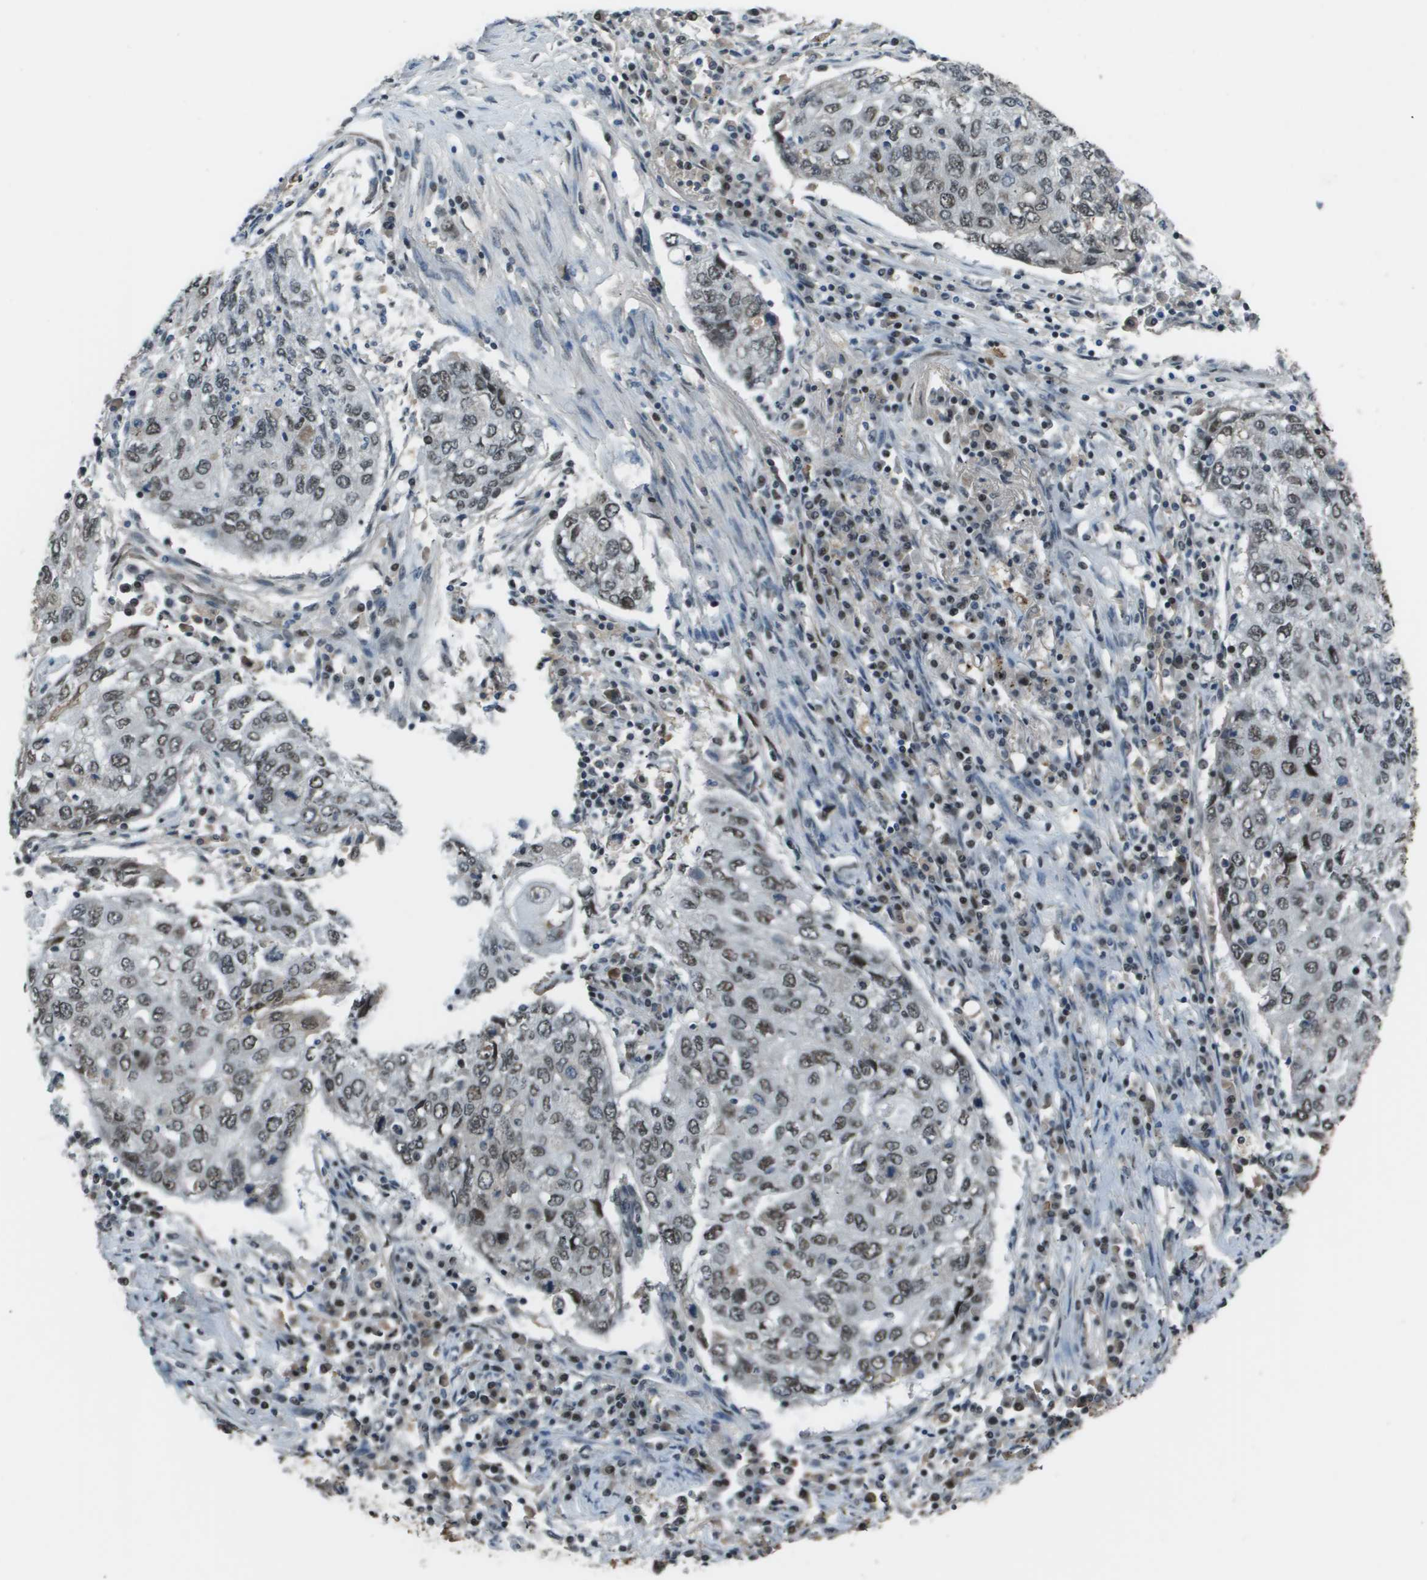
{"staining": {"intensity": "moderate", "quantity": ">75%", "location": "nuclear"}, "tissue": "lung cancer", "cell_type": "Tumor cells", "image_type": "cancer", "snomed": [{"axis": "morphology", "description": "Squamous cell carcinoma, NOS"}, {"axis": "topography", "description": "Lung"}], "caption": "High-power microscopy captured an immunohistochemistry histopathology image of lung cancer (squamous cell carcinoma), revealing moderate nuclear staining in approximately >75% of tumor cells. The staining is performed using DAB brown chromogen to label protein expression. The nuclei are counter-stained blue using hematoxylin.", "gene": "THRAP3", "patient": {"sex": "female", "age": 63}}